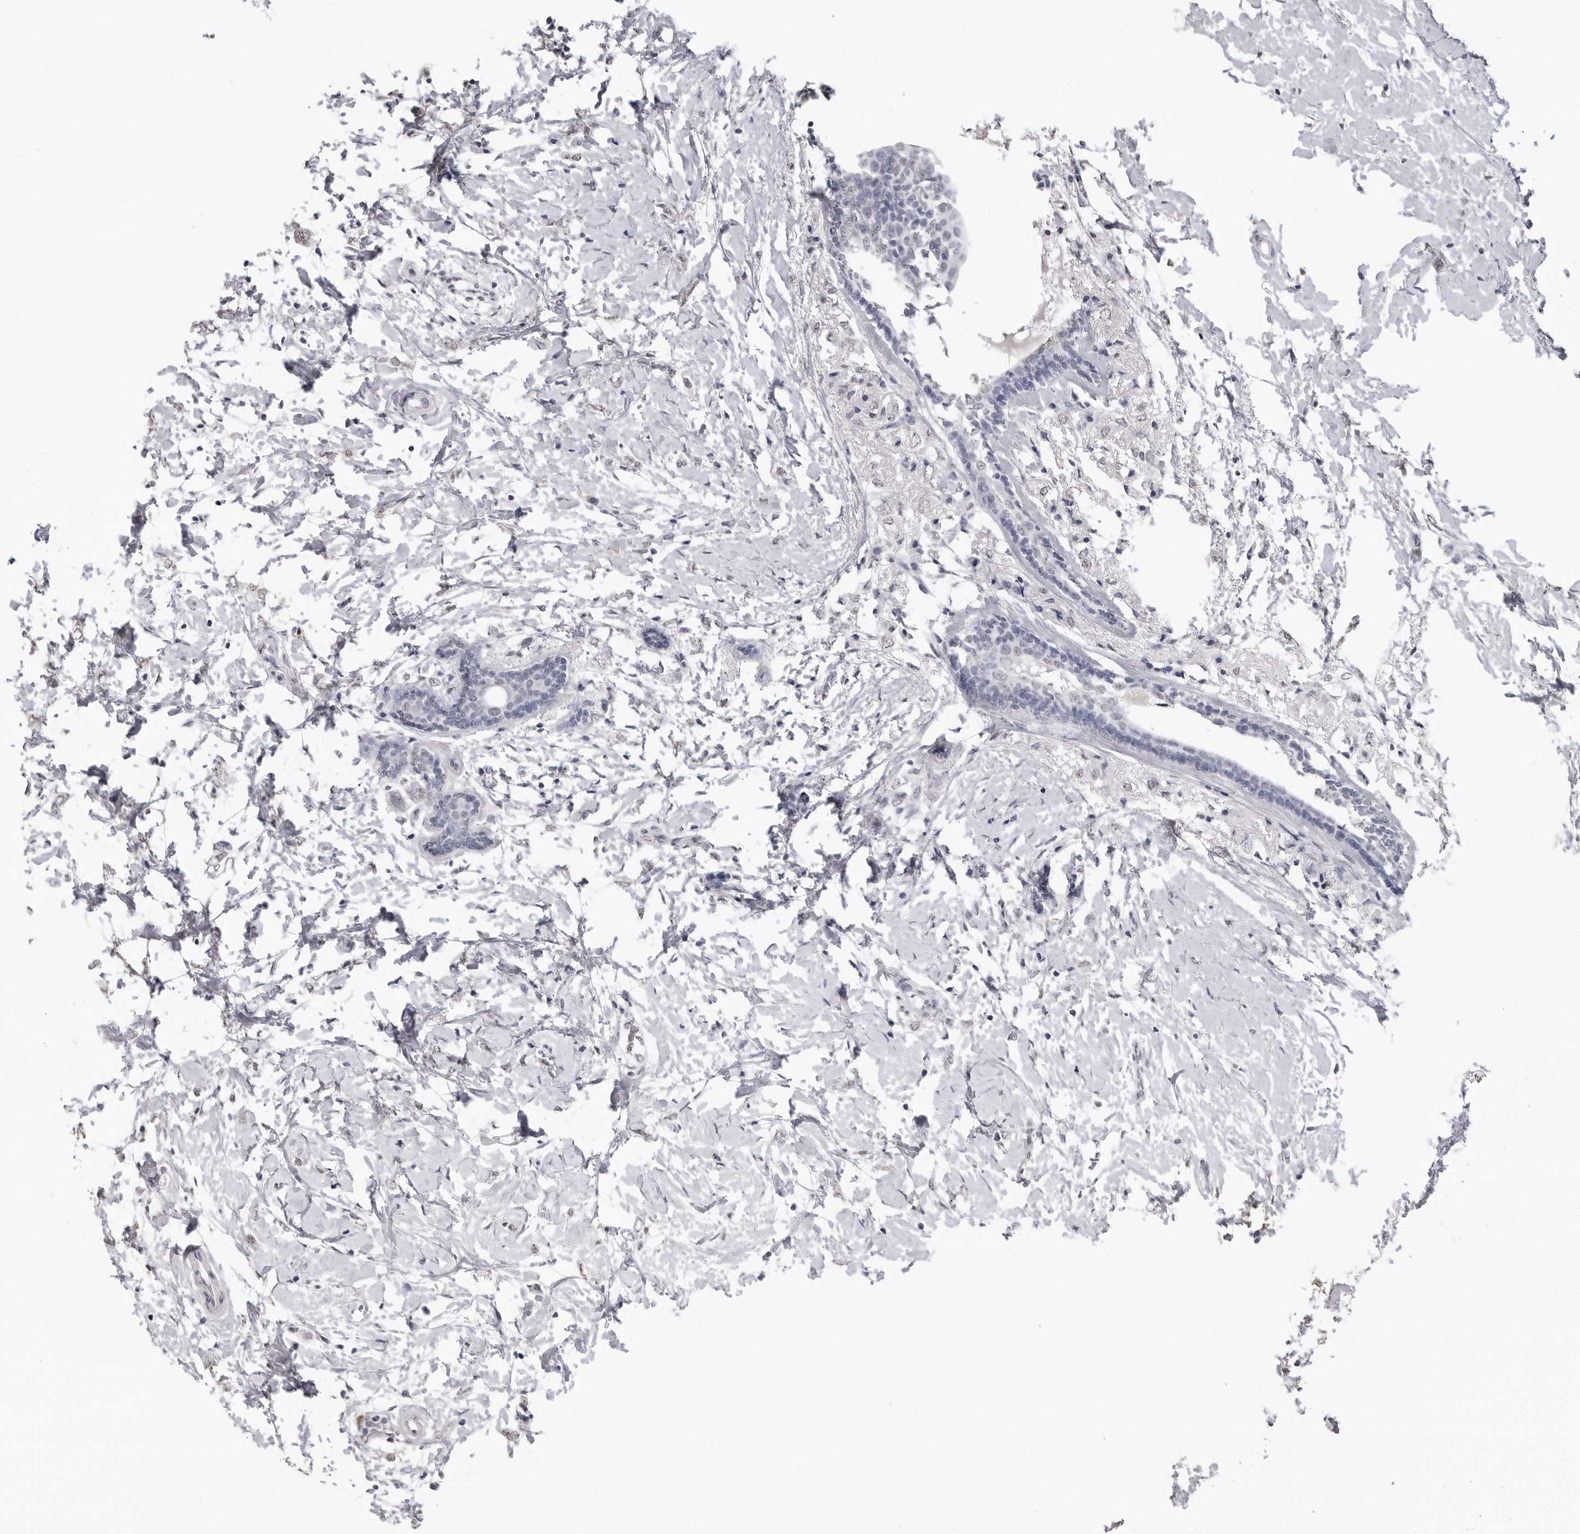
{"staining": {"intensity": "negative", "quantity": "none", "location": "none"}, "tissue": "breast cancer", "cell_type": "Tumor cells", "image_type": "cancer", "snomed": [{"axis": "morphology", "description": "Normal tissue, NOS"}, {"axis": "morphology", "description": "Lobular carcinoma"}, {"axis": "topography", "description": "Breast"}], "caption": "The image reveals no staining of tumor cells in breast cancer (lobular carcinoma).", "gene": "HEPACAM", "patient": {"sex": "female", "age": 47}}